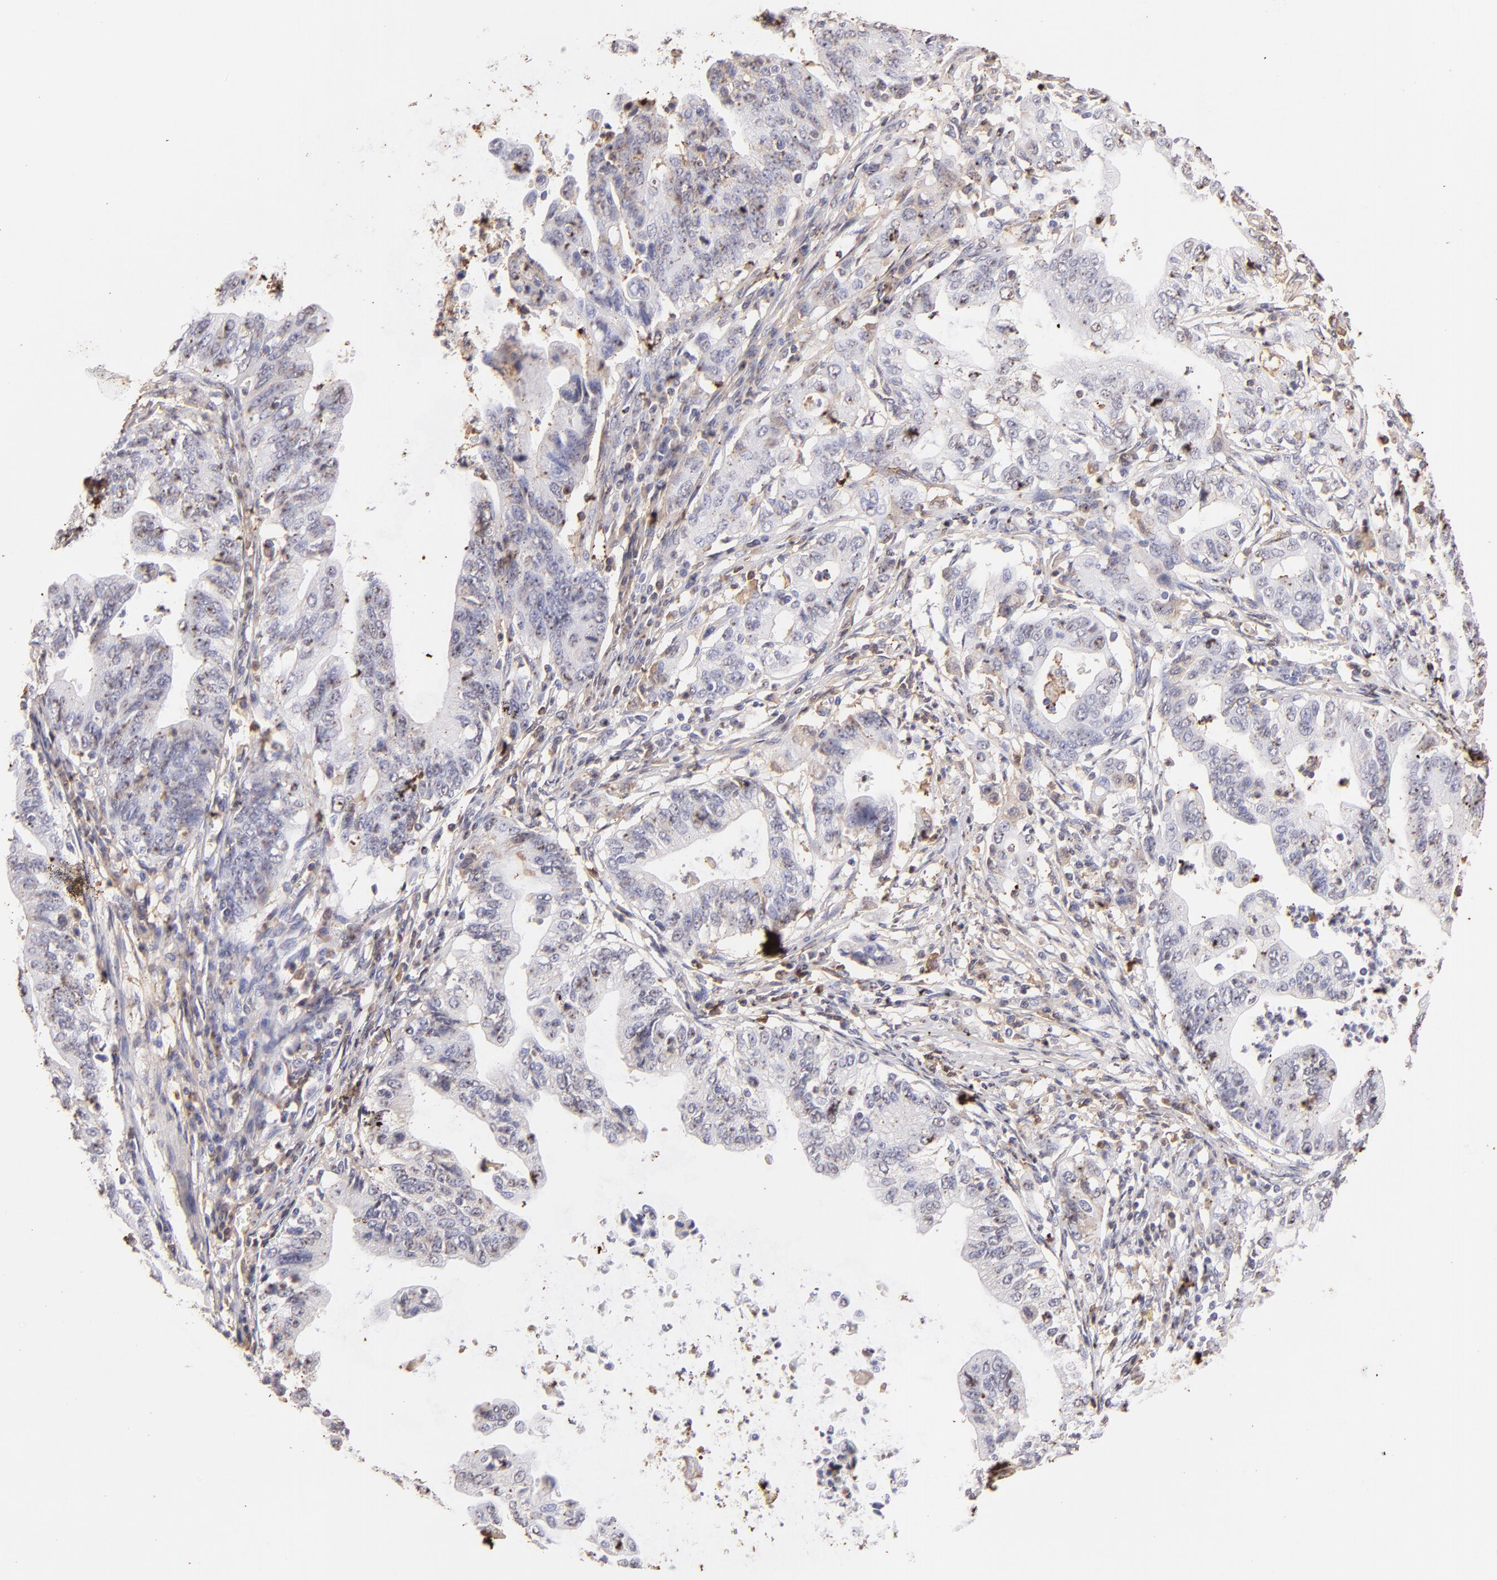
{"staining": {"intensity": "weak", "quantity": "25%-75%", "location": "cytoplasmic/membranous"}, "tissue": "stomach cancer", "cell_type": "Tumor cells", "image_type": "cancer", "snomed": [{"axis": "morphology", "description": "Adenocarcinoma, NOS"}, {"axis": "topography", "description": "Stomach, upper"}], "caption": "Immunohistochemistry (IHC) (DAB (3,3'-diaminobenzidine)) staining of stomach cancer exhibits weak cytoplasmic/membranous protein expression in about 25%-75% of tumor cells.", "gene": "FGB", "patient": {"sex": "female", "age": 50}}